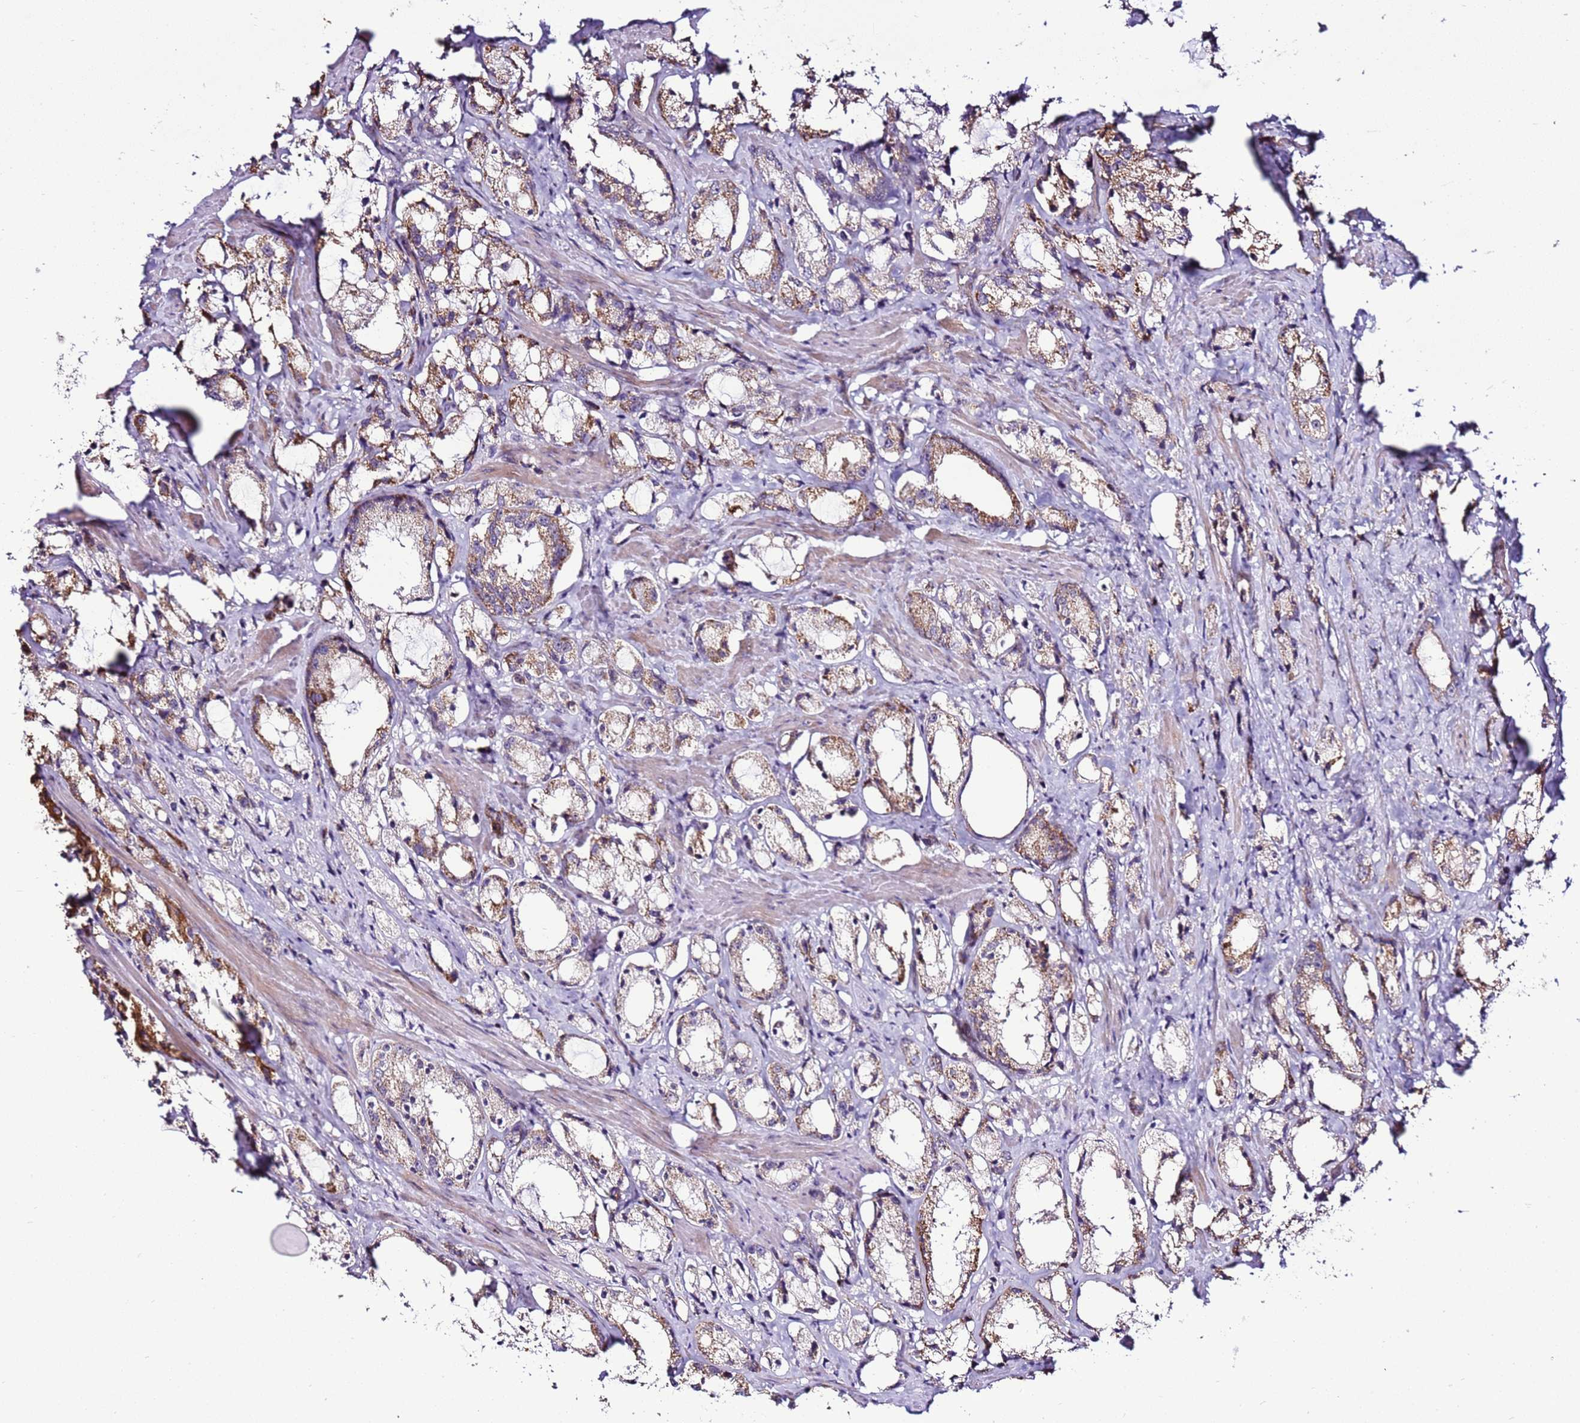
{"staining": {"intensity": "moderate", "quantity": "25%-75%", "location": "cytoplasmic/membranous"}, "tissue": "prostate cancer", "cell_type": "Tumor cells", "image_type": "cancer", "snomed": [{"axis": "morphology", "description": "Adenocarcinoma, High grade"}, {"axis": "topography", "description": "Prostate"}], "caption": "IHC photomicrograph of human prostate cancer stained for a protein (brown), which exhibits medium levels of moderate cytoplasmic/membranous positivity in approximately 25%-75% of tumor cells.", "gene": "SCARA3", "patient": {"sex": "male", "age": 66}}